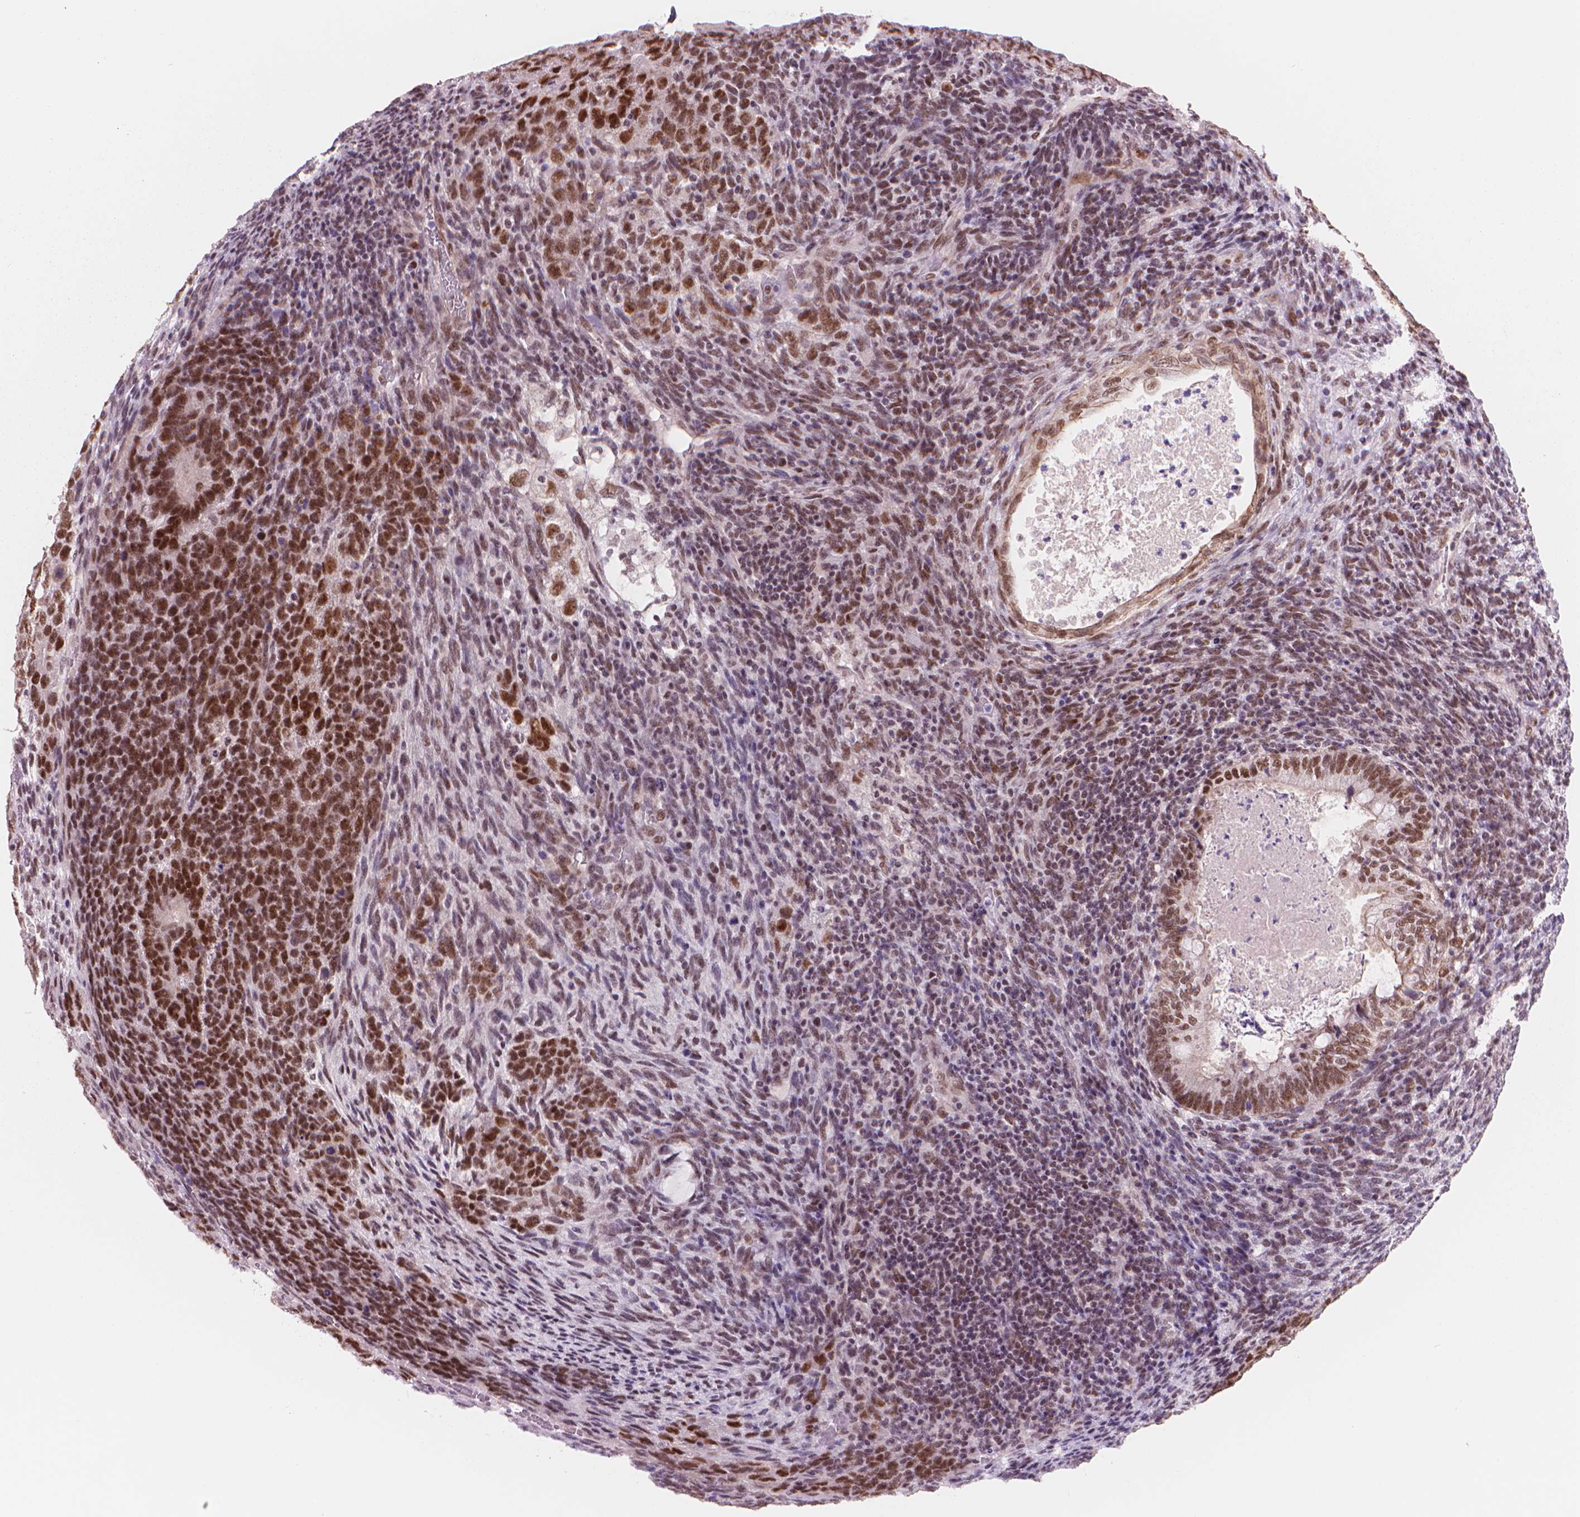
{"staining": {"intensity": "strong", "quantity": ">75%", "location": "nuclear"}, "tissue": "testis cancer", "cell_type": "Tumor cells", "image_type": "cancer", "snomed": [{"axis": "morphology", "description": "Normal tissue, NOS"}, {"axis": "morphology", "description": "Carcinoma, Embryonal, NOS"}, {"axis": "topography", "description": "Testis"}, {"axis": "topography", "description": "Epididymis"}], "caption": "Immunohistochemistry (DAB (3,3'-diaminobenzidine)) staining of embryonal carcinoma (testis) shows strong nuclear protein positivity in approximately >75% of tumor cells.", "gene": "POLR3D", "patient": {"sex": "male", "age": 23}}